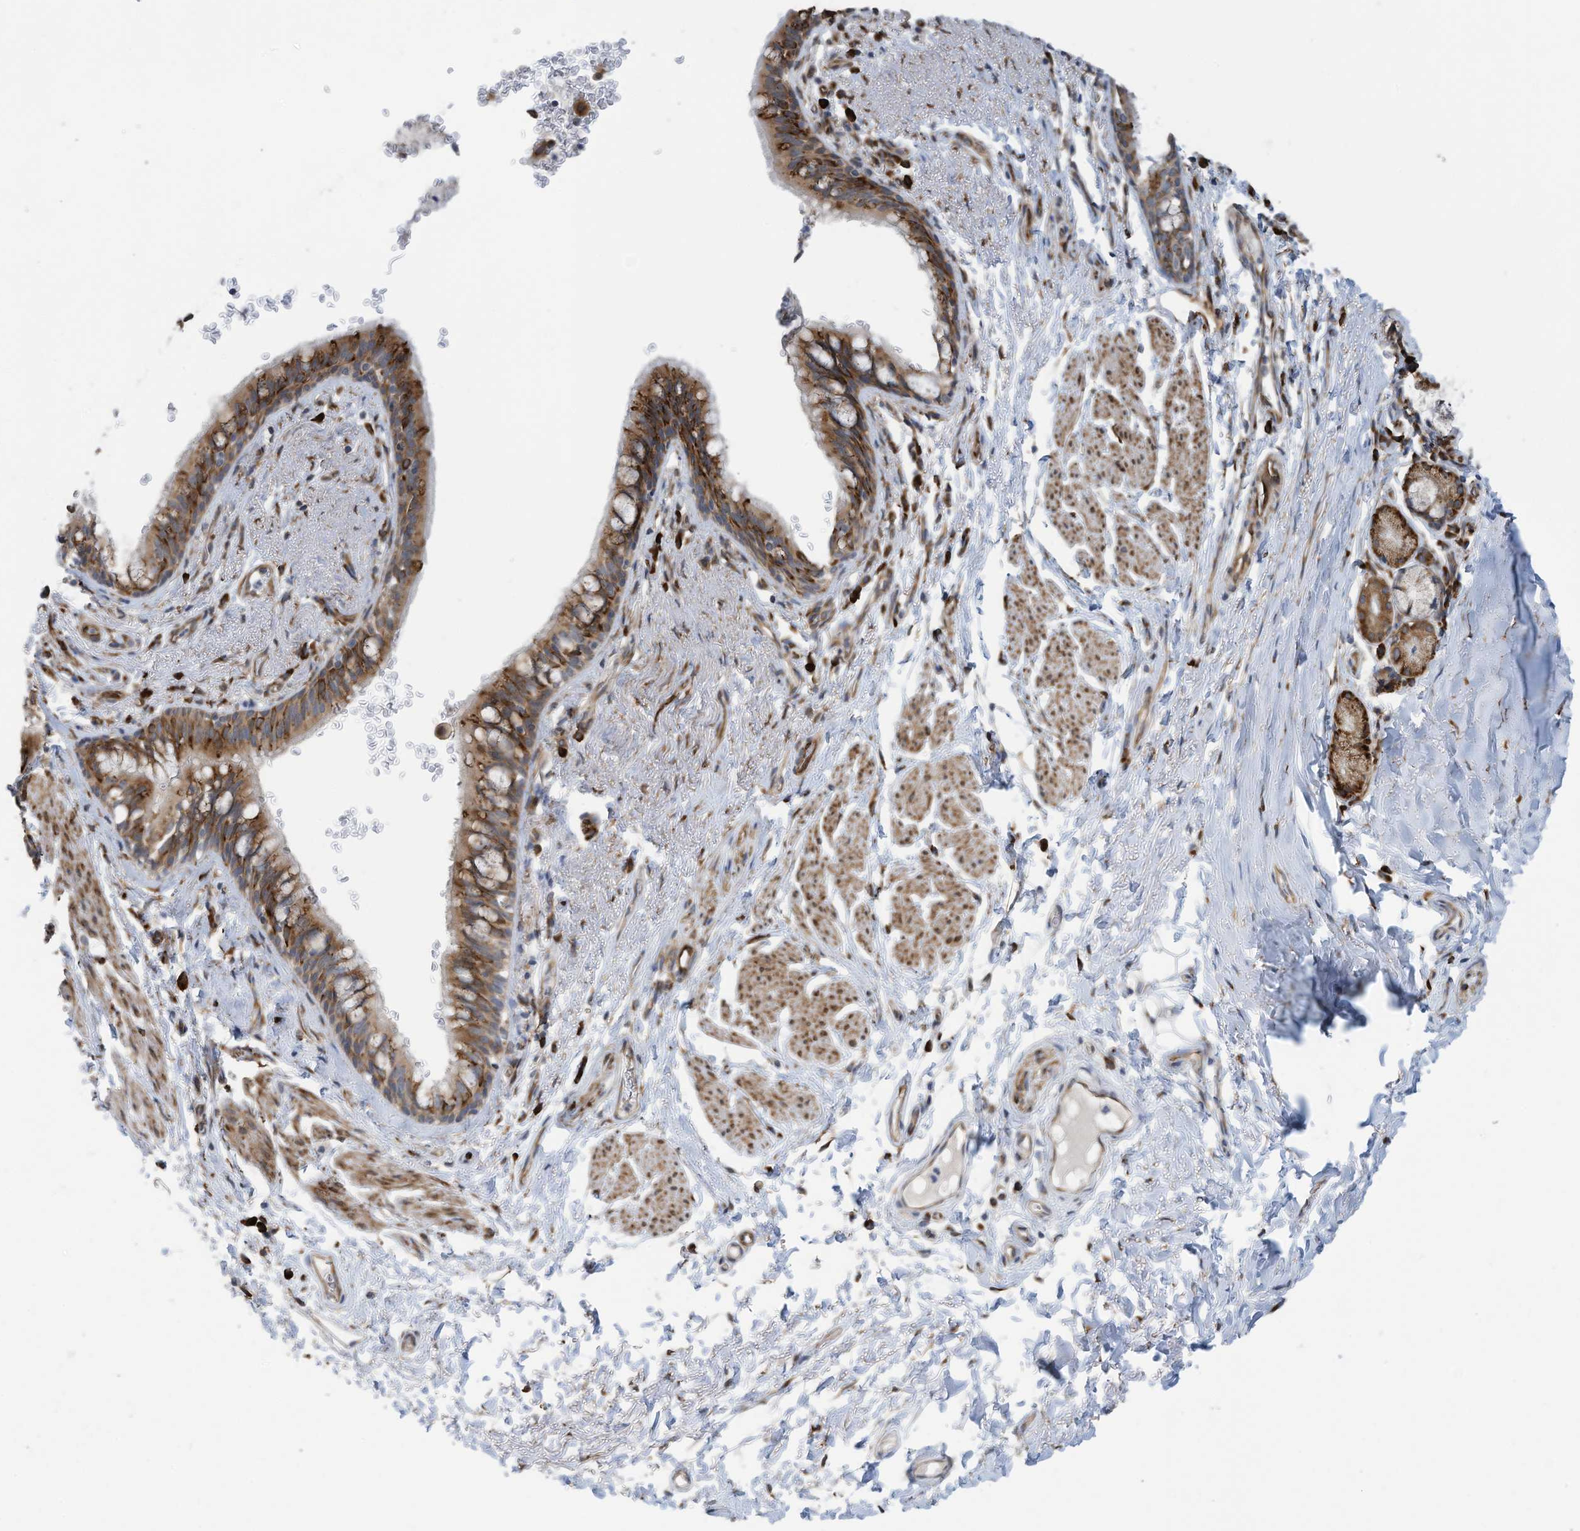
{"staining": {"intensity": "moderate", "quantity": ">75%", "location": "cytoplasmic/membranous"}, "tissue": "bronchus", "cell_type": "Respiratory epithelial cells", "image_type": "normal", "snomed": [{"axis": "morphology", "description": "Normal tissue, NOS"}, {"axis": "topography", "description": "Cartilage tissue"}, {"axis": "topography", "description": "Bronchus"}], "caption": "Bronchus was stained to show a protein in brown. There is medium levels of moderate cytoplasmic/membranous staining in approximately >75% of respiratory epithelial cells. Nuclei are stained in blue.", "gene": "ZBTB45", "patient": {"sex": "female", "age": 36}}